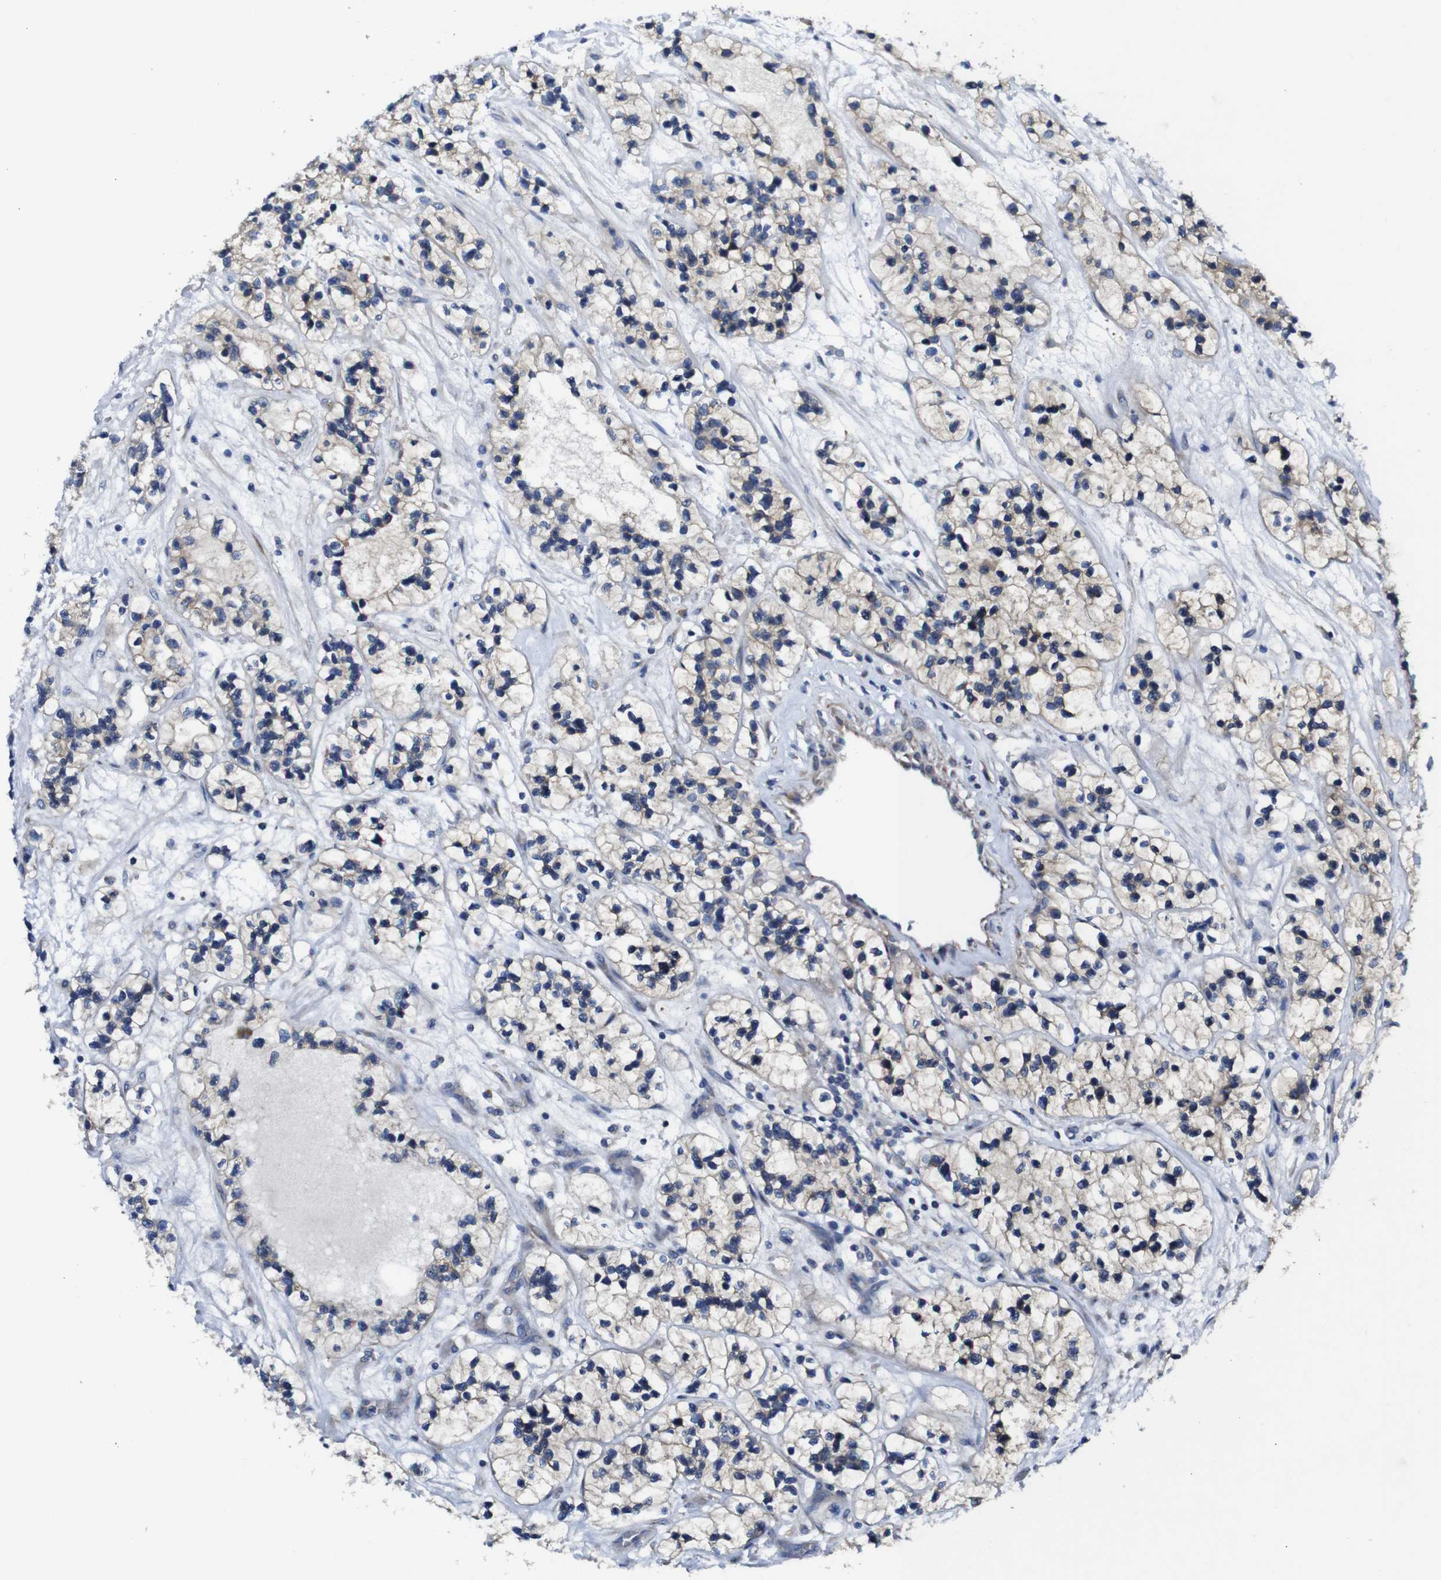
{"staining": {"intensity": "weak", "quantity": "<25%", "location": "cytoplasmic/membranous"}, "tissue": "renal cancer", "cell_type": "Tumor cells", "image_type": "cancer", "snomed": [{"axis": "morphology", "description": "Adenocarcinoma, NOS"}, {"axis": "topography", "description": "Kidney"}], "caption": "DAB immunohistochemical staining of human renal adenocarcinoma demonstrates no significant staining in tumor cells.", "gene": "DDRGK1", "patient": {"sex": "female", "age": 57}}